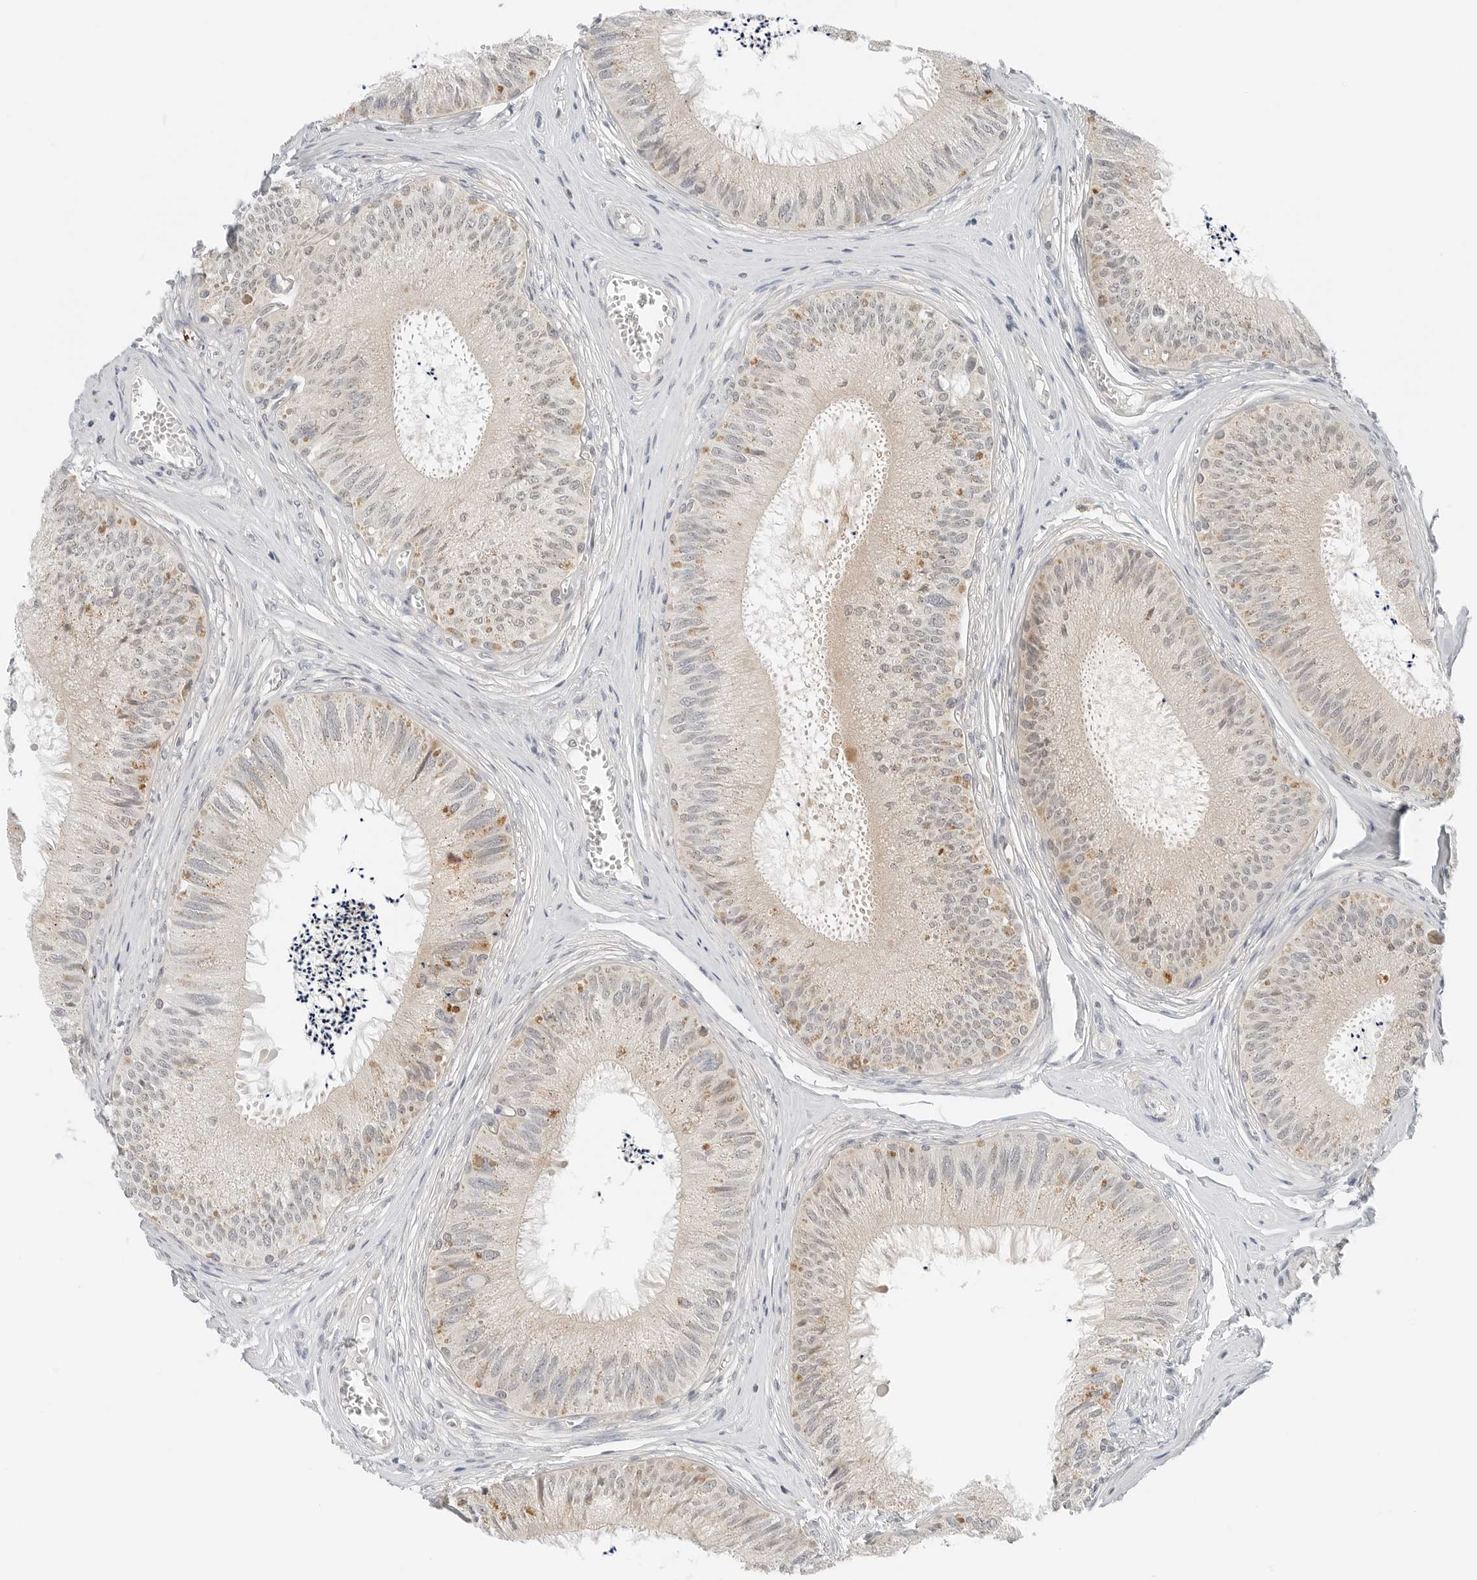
{"staining": {"intensity": "moderate", "quantity": "25%-75%", "location": "cytoplasmic/membranous"}, "tissue": "epididymis", "cell_type": "Glandular cells", "image_type": "normal", "snomed": [{"axis": "morphology", "description": "Normal tissue, NOS"}, {"axis": "topography", "description": "Epididymis"}], "caption": "High-magnification brightfield microscopy of unremarkable epididymis stained with DAB (3,3'-diaminobenzidine) (brown) and counterstained with hematoxylin (blue). glandular cells exhibit moderate cytoplasmic/membranous expression is identified in about25%-75% of cells. (IHC, brightfield microscopy, high magnification).", "gene": "IQCC", "patient": {"sex": "male", "age": 79}}